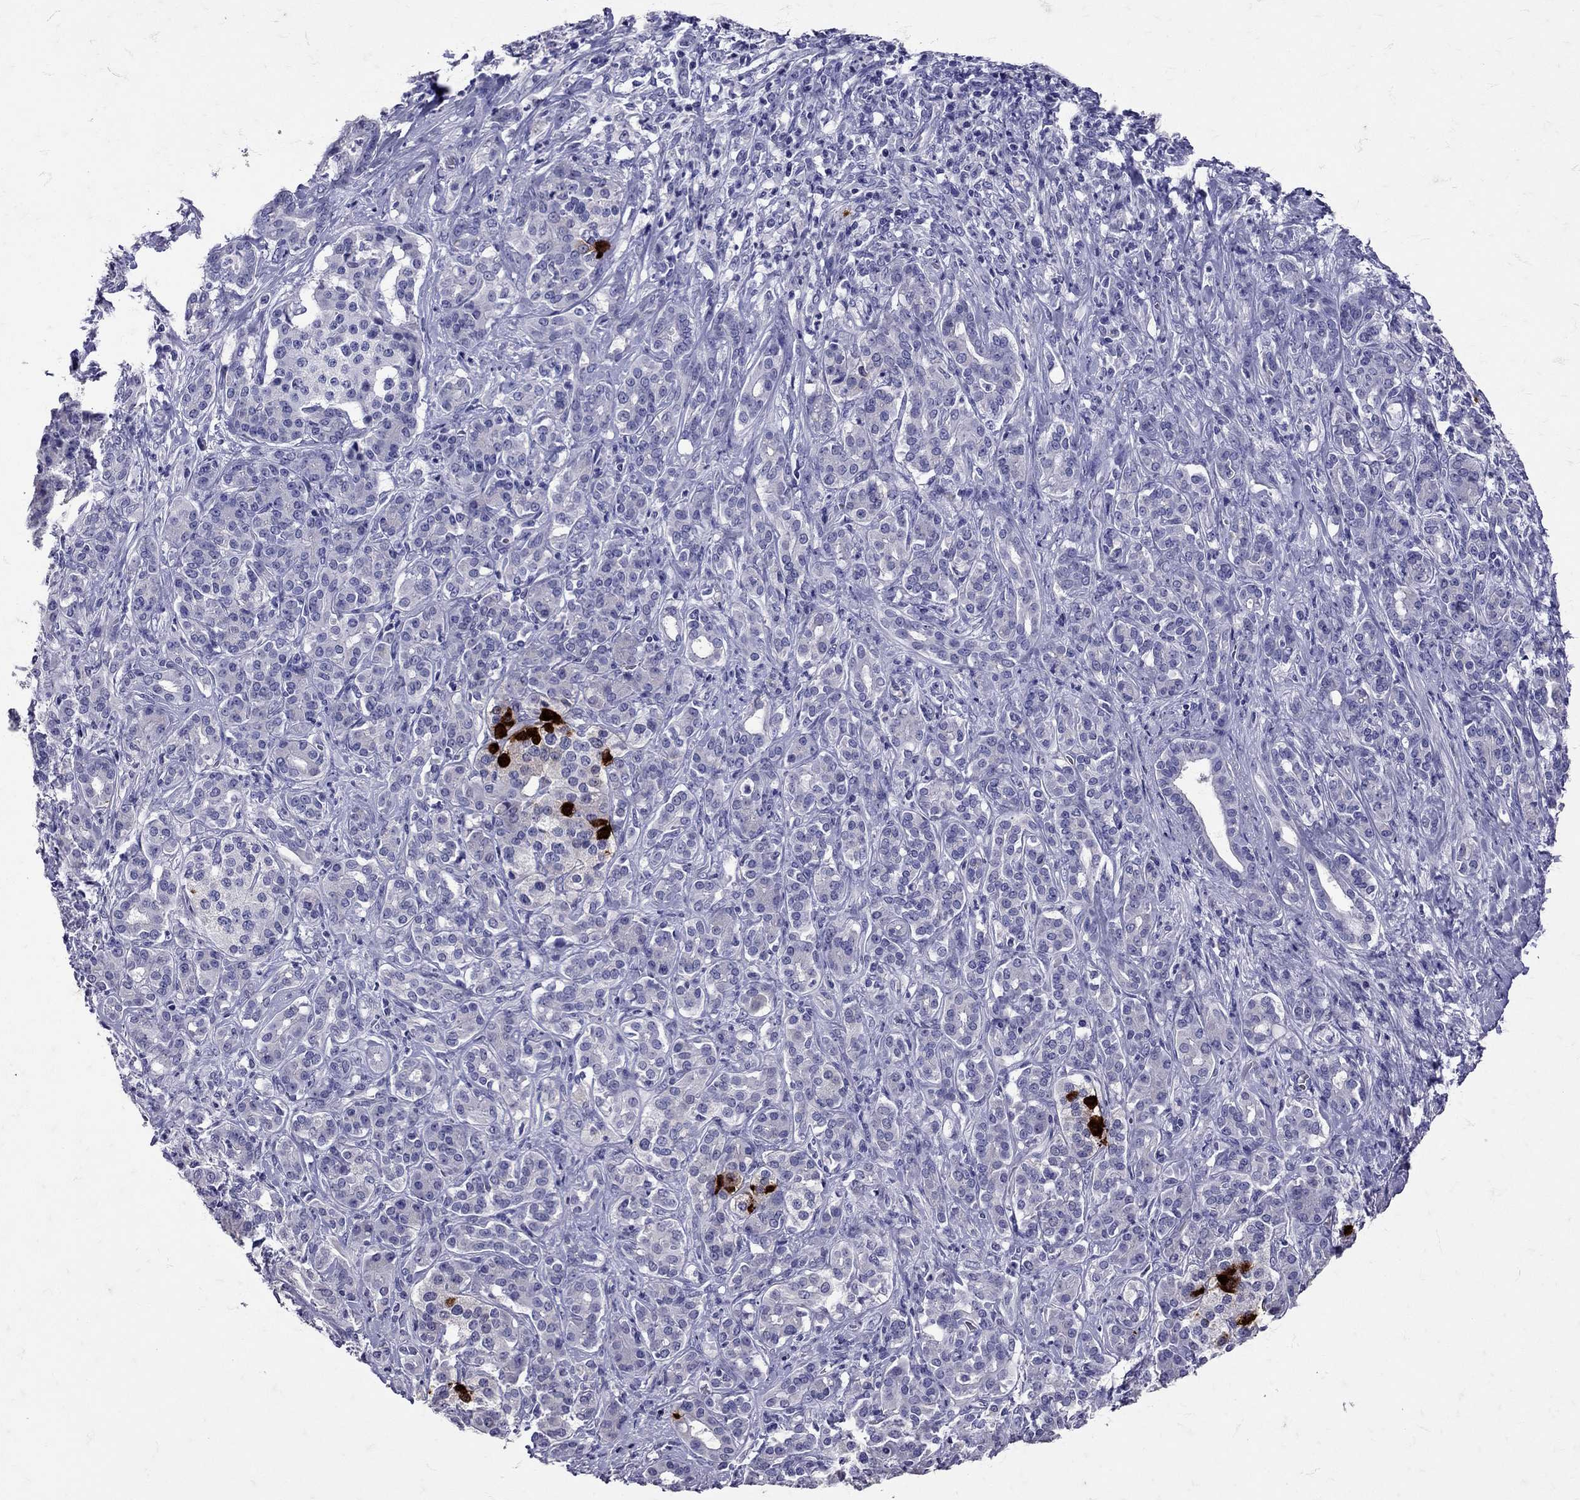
{"staining": {"intensity": "negative", "quantity": "none", "location": "none"}, "tissue": "pancreatic cancer", "cell_type": "Tumor cells", "image_type": "cancer", "snomed": [{"axis": "morphology", "description": "Normal tissue, NOS"}, {"axis": "morphology", "description": "Inflammation, NOS"}, {"axis": "morphology", "description": "Adenocarcinoma, NOS"}, {"axis": "topography", "description": "Pancreas"}], "caption": "Micrograph shows no protein positivity in tumor cells of adenocarcinoma (pancreatic) tissue.", "gene": "SST", "patient": {"sex": "male", "age": 57}}